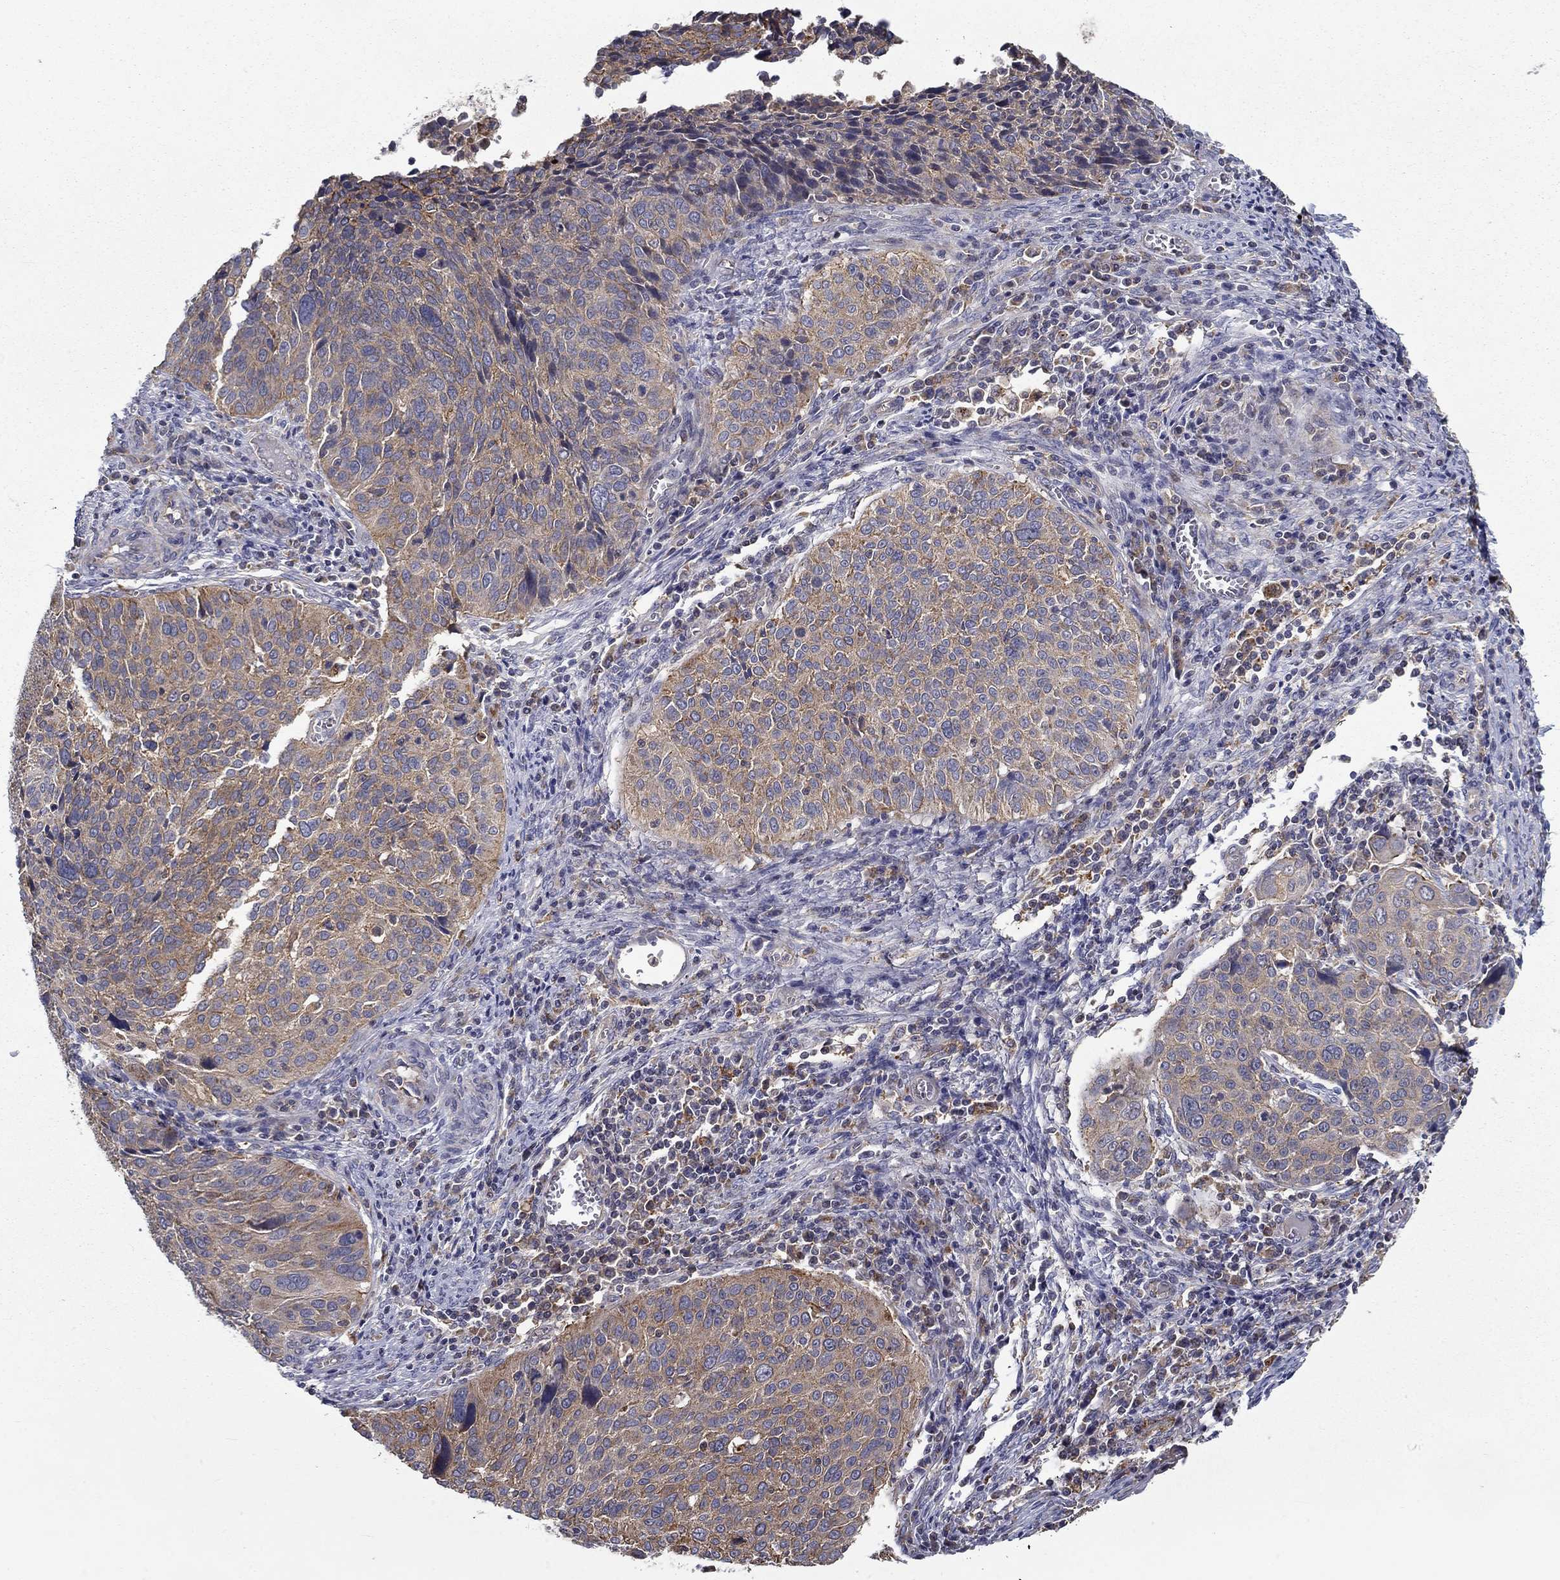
{"staining": {"intensity": "moderate", "quantity": "25%-75%", "location": "cytoplasmic/membranous"}, "tissue": "cervical cancer", "cell_type": "Tumor cells", "image_type": "cancer", "snomed": [{"axis": "morphology", "description": "Squamous cell carcinoma, NOS"}, {"axis": "topography", "description": "Cervix"}], "caption": "Immunohistochemistry of cervical cancer (squamous cell carcinoma) reveals medium levels of moderate cytoplasmic/membranous positivity in about 25%-75% of tumor cells.", "gene": "ALDH4A1", "patient": {"sex": "female", "age": 39}}